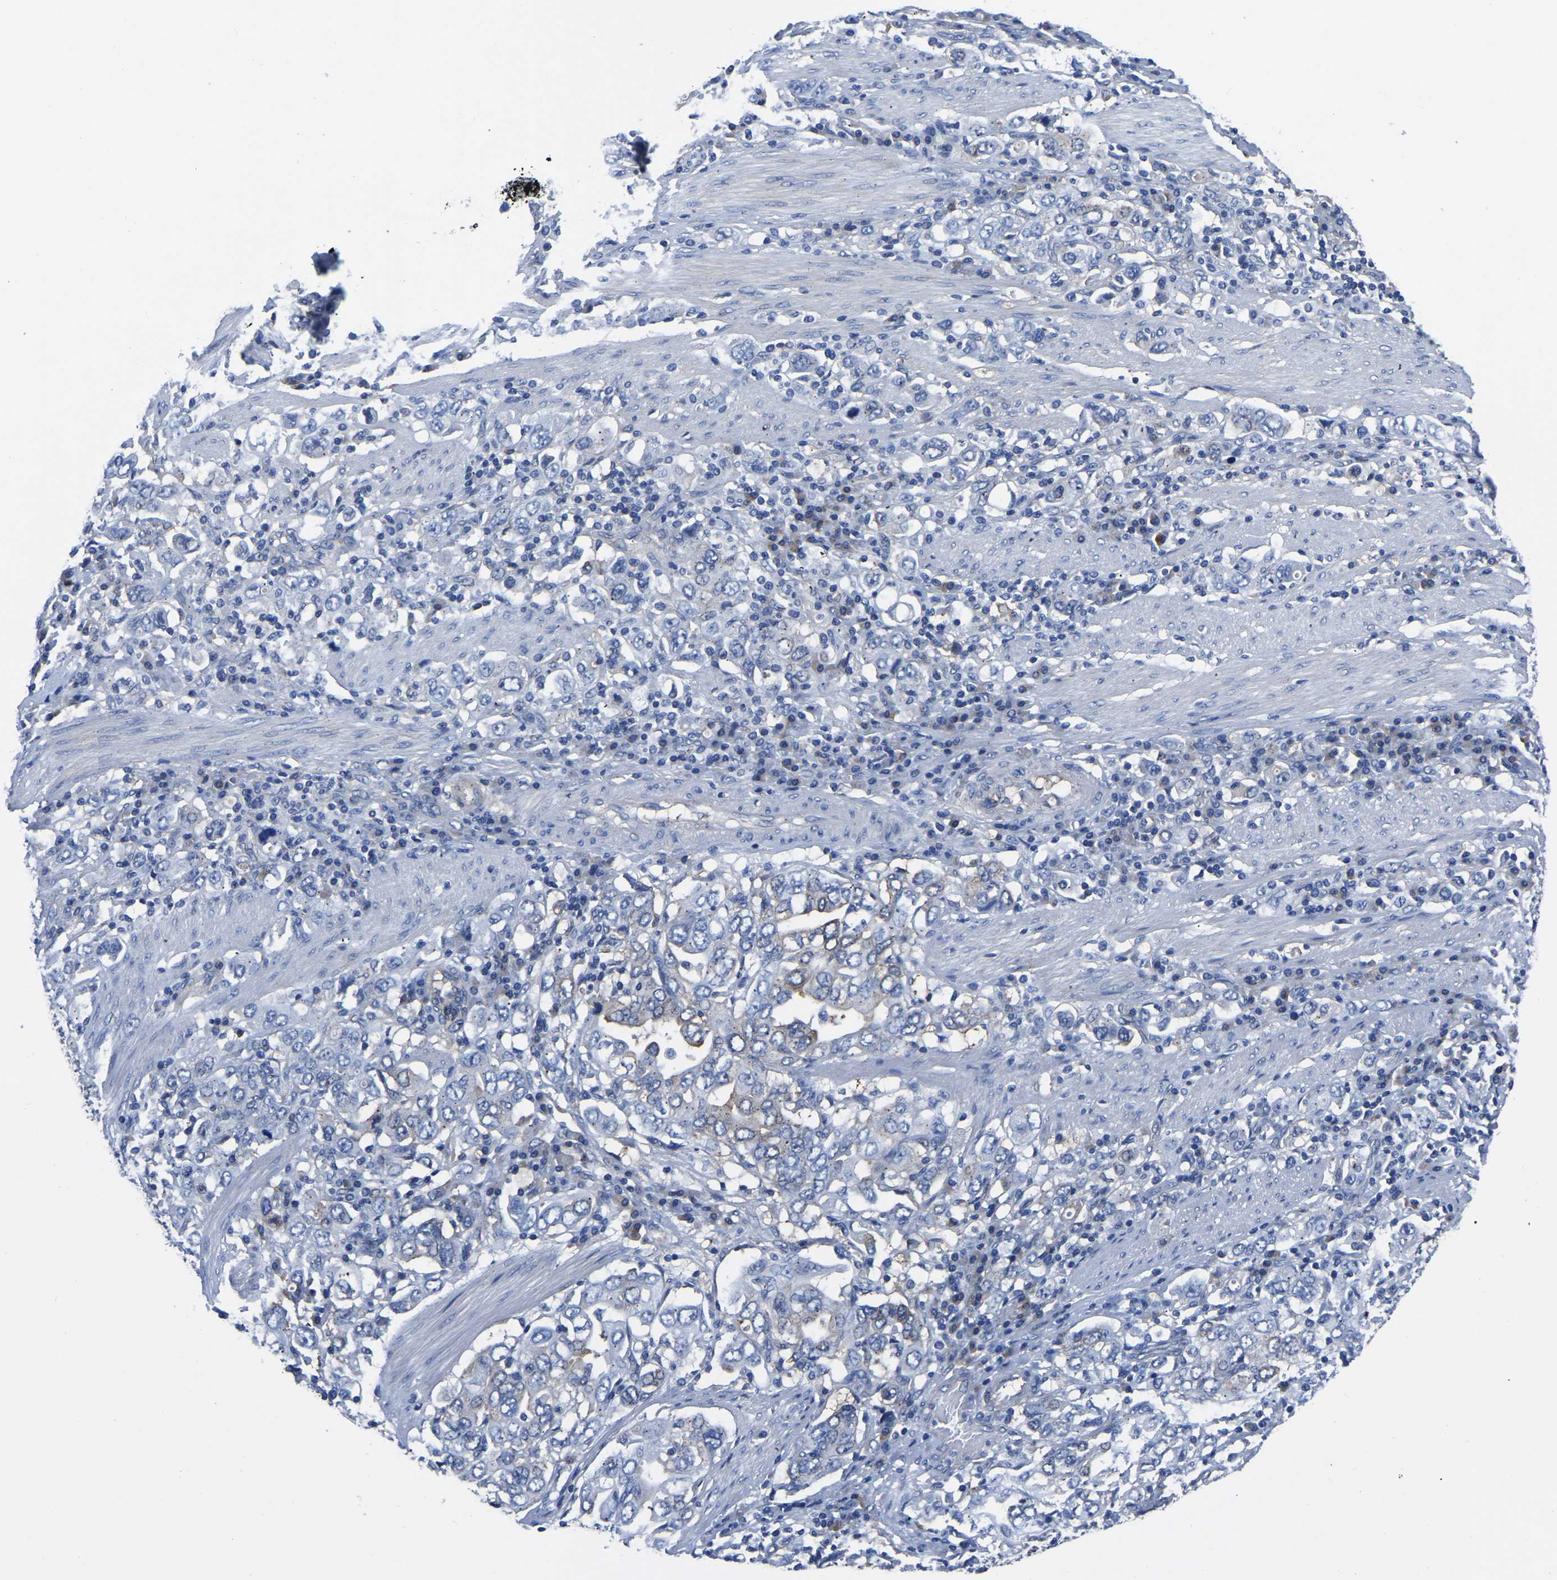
{"staining": {"intensity": "negative", "quantity": "none", "location": "none"}, "tissue": "stomach cancer", "cell_type": "Tumor cells", "image_type": "cancer", "snomed": [{"axis": "morphology", "description": "Adenocarcinoma, NOS"}, {"axis": "topography", "description": "Stomach, upper"}], "caption": "Immunohistochemistry image of neoplastic tissue: stomach cancer (adenocarcinoma) stained with DAB (3,3'-diaminobenzidine) reveals no significant protein expression in tumor cells.", "gene": "TFG", "patient": {"sex": "male", "age": 62}}